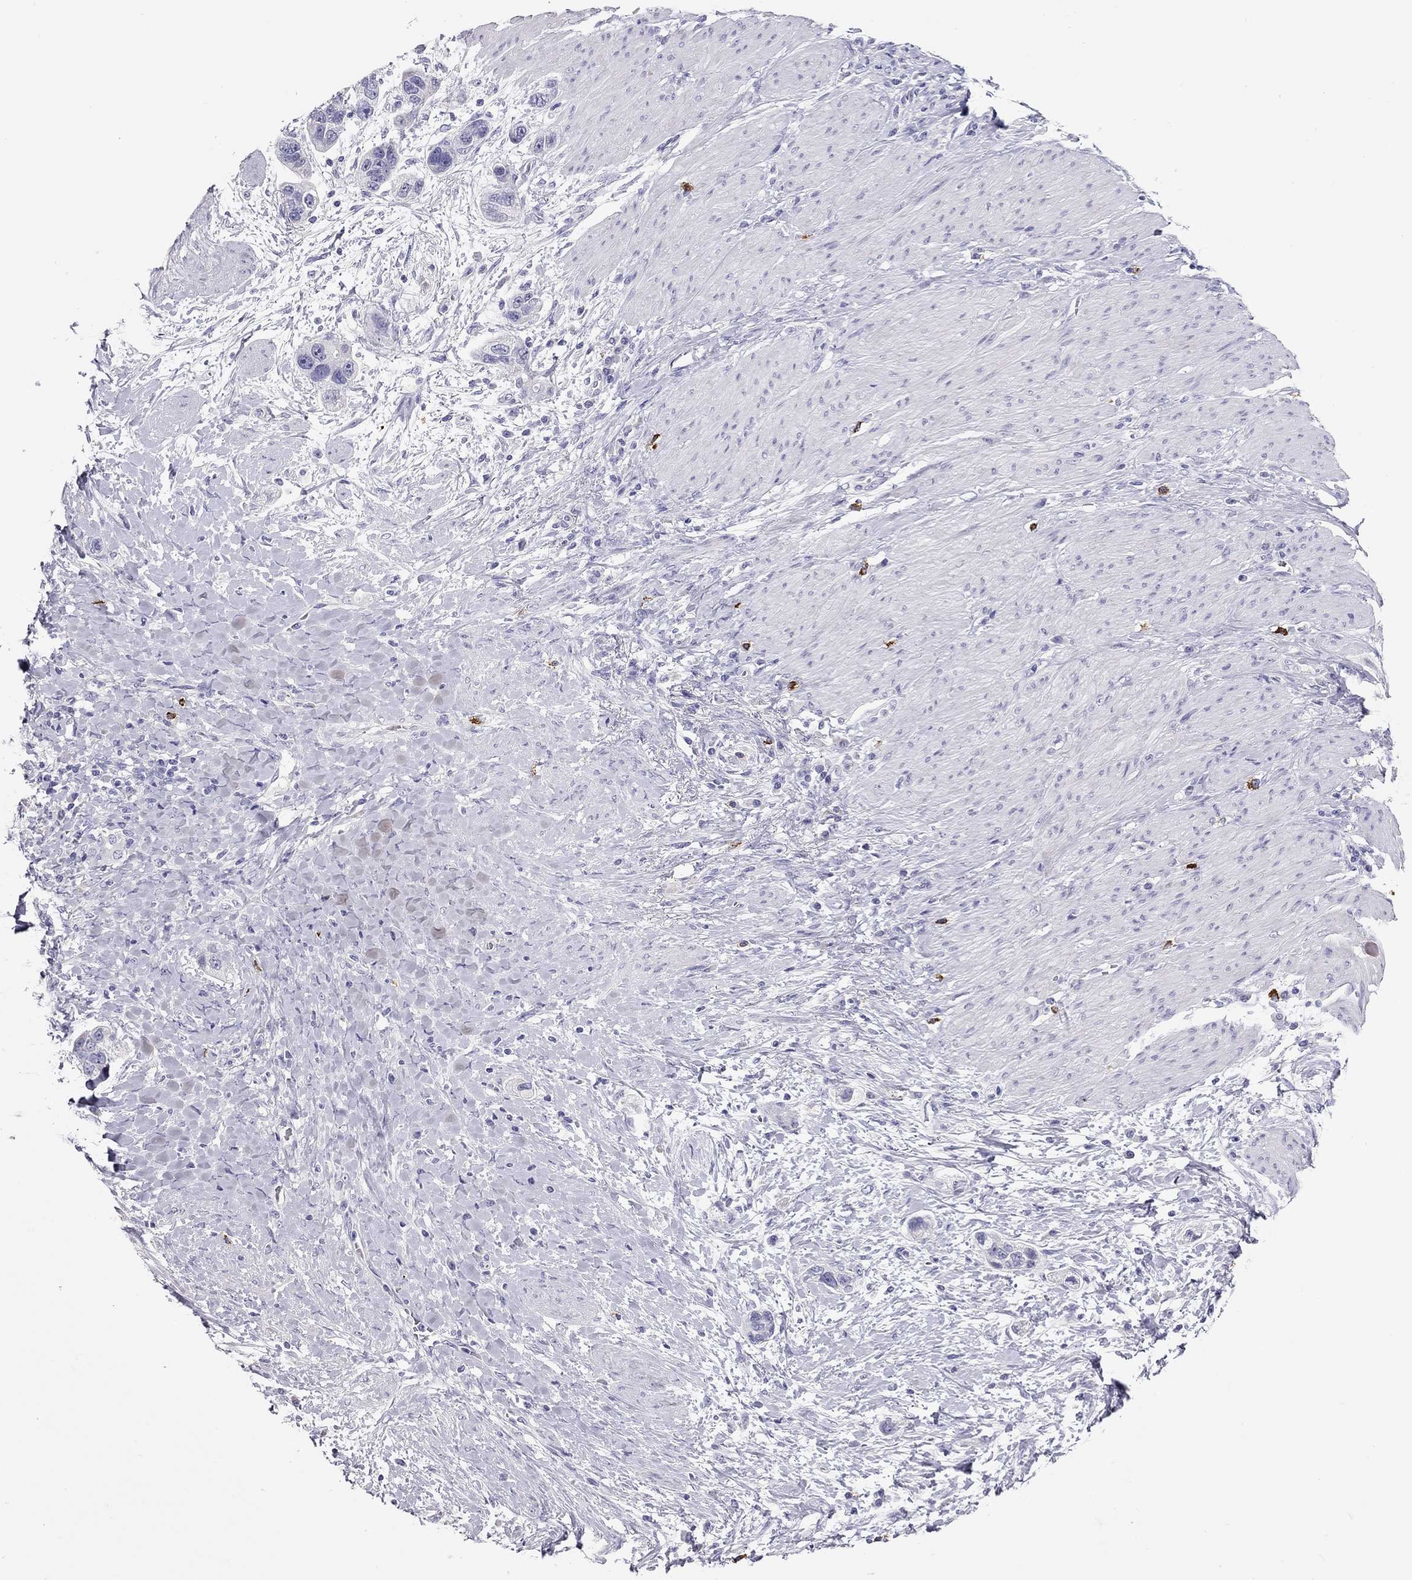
{"staining": {"intensity": "negative", "quantity": "none", "location": "none"}, "tissue": "stomach cancer", "cell_type": "Tumor cells", "image_type": "cancer", "snomed": [{"axis": "morphology", "description": "Adenocarcinoma, NOS"}, {"axis": "topography", "description": "Stomach, lower"}], "caption": "An image of stomach cancer (adenocarcinoma) stained for a protein exhibits no brown staining in tumor cells.", "gene": "IL17REL", "patient": {"sex": "female", "age": 93}}